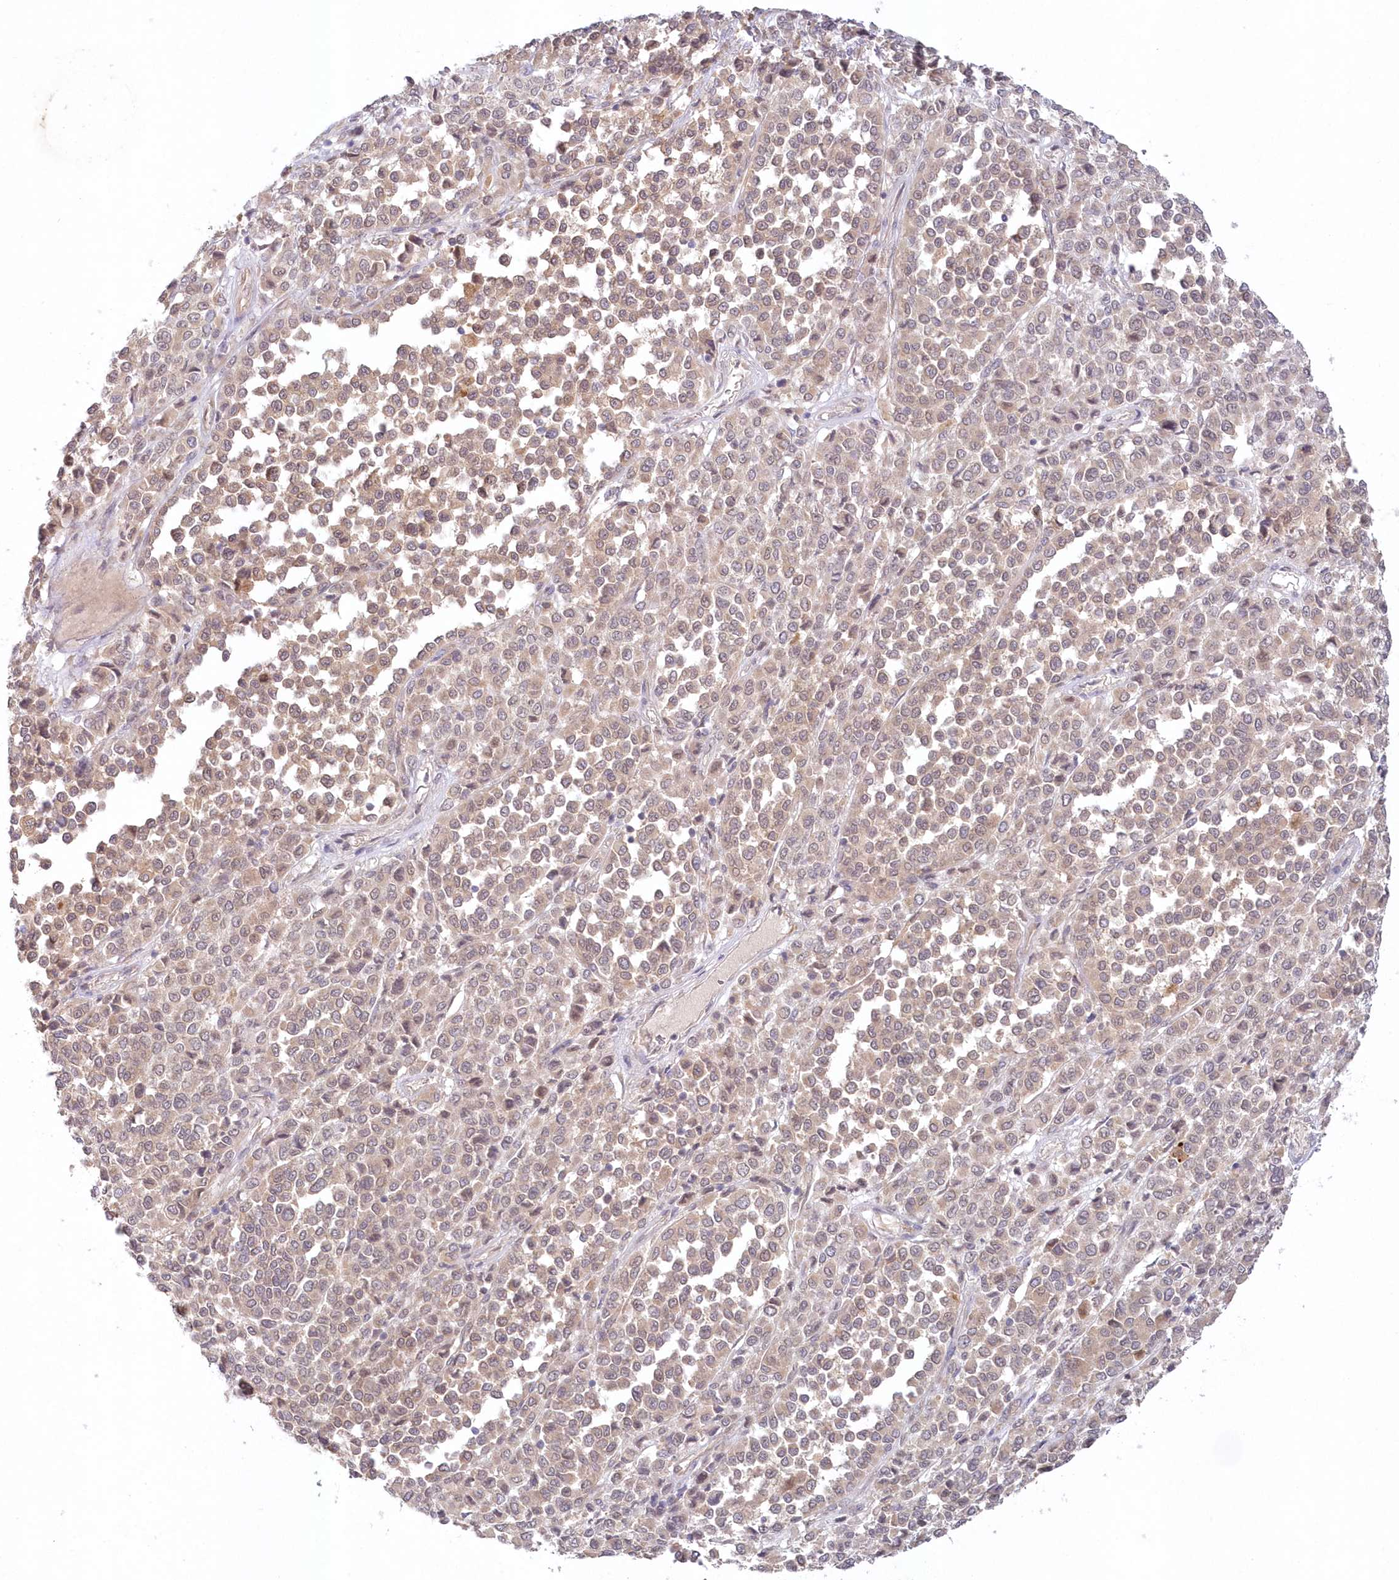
{"staining": {"intensity": "weak", "quantity": "25%-75%", "location": "cytoplasmic/membranous,nuclear"}, "tissue": "melanoma", "cell_type": "Tumor cells", "image_type": "cancer", "snomed": [{"axis": "morphology", "description": "Malignant melanoma, Metastatic site"}, {"axis": "topography", "description": "Pancreas"}], "caption": "Malignant melanoma (metastatic site) stained with a brown dye reveals weak cytoplasmic/membranous and nuclear positive expression in about 25%-75% of tumor cells.", "gene": "GBE1", "patient": {"sex": "female", "age": 30}}